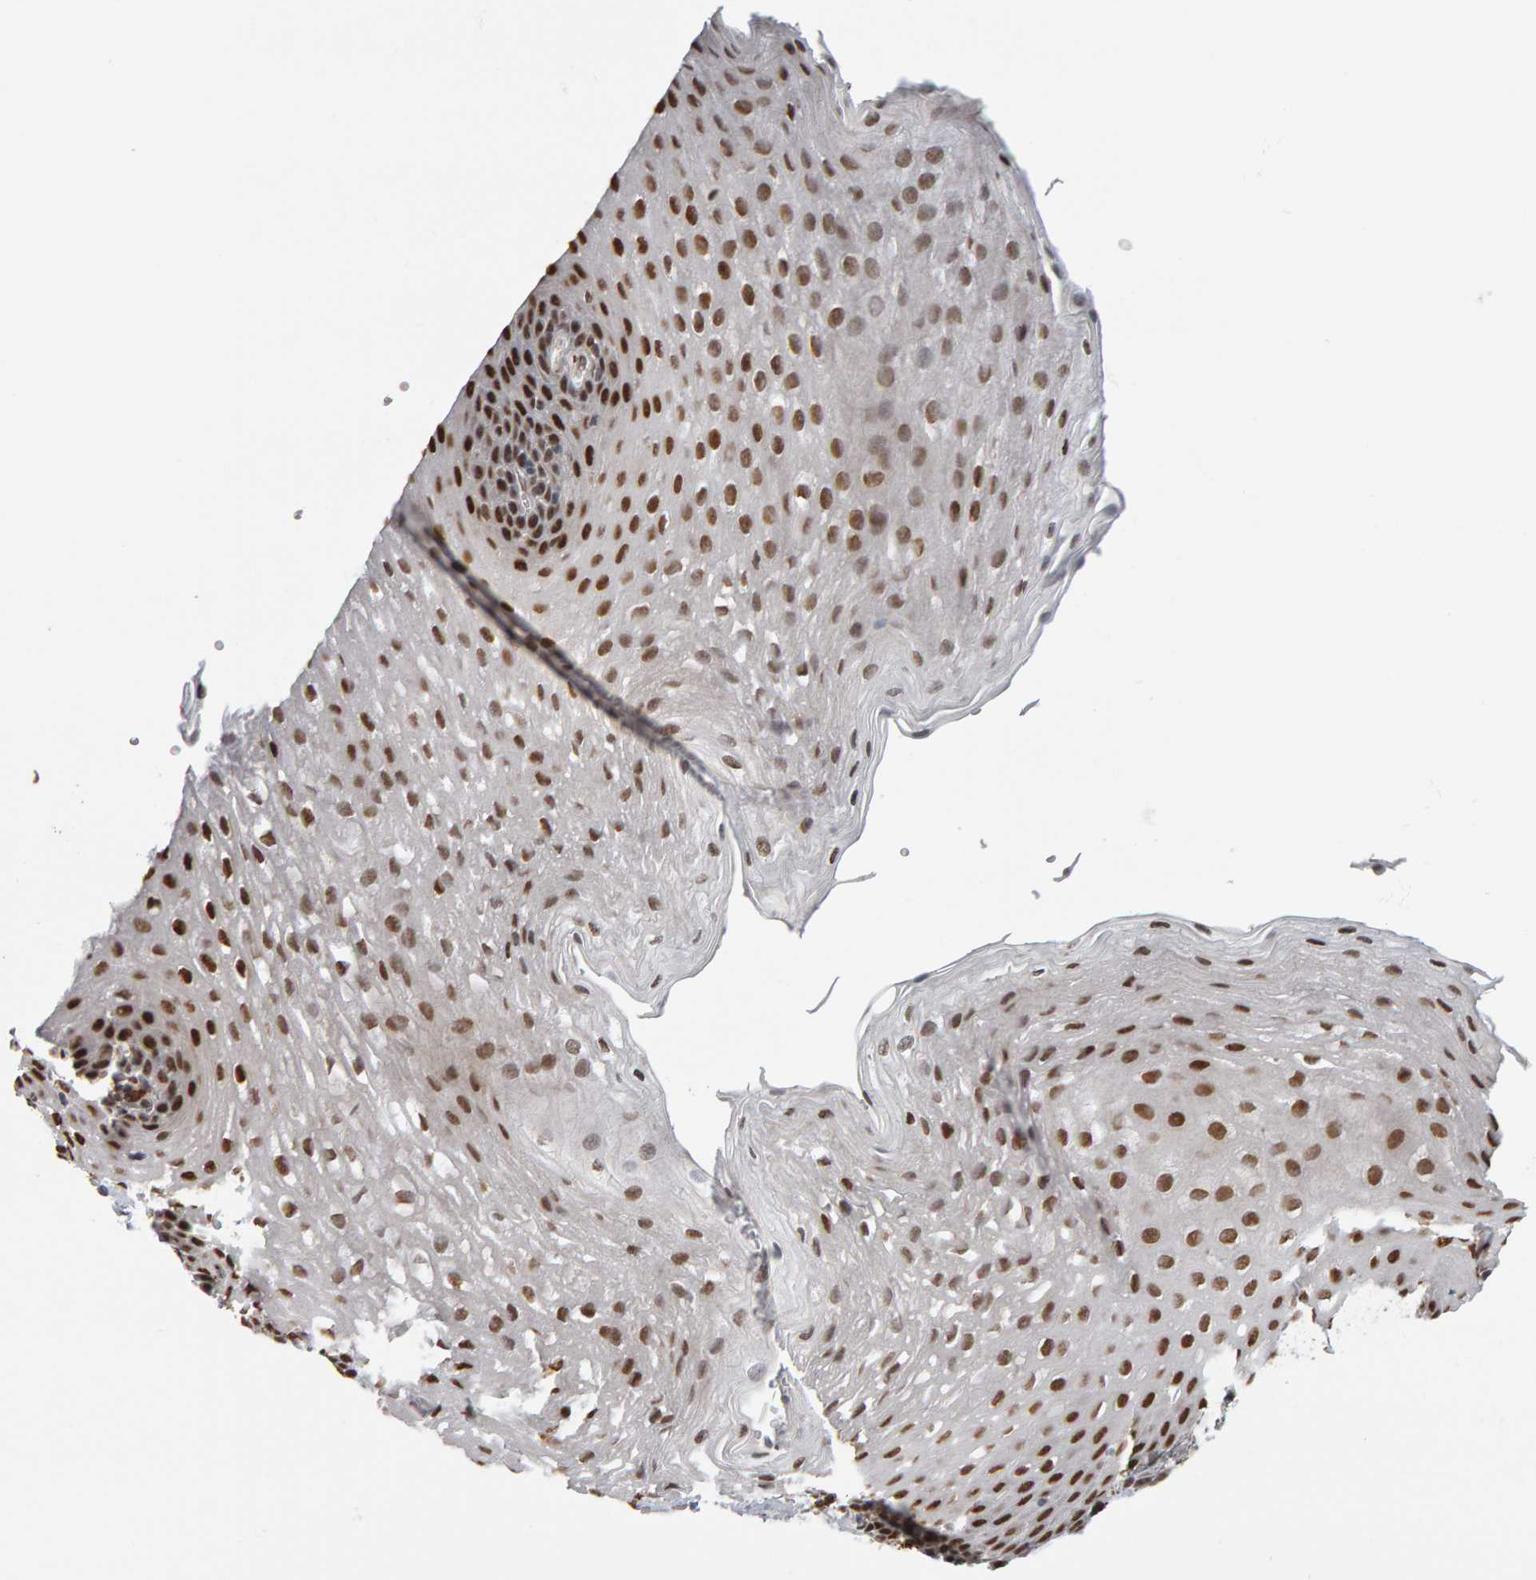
{"staining": {"intensity": "strong", "quantity": ">75%", "location": "nuclear"}, "tissue": "esophagus", "cell_type": "Squamous epithelial cells", "image_type": "normal", "snomed": [{"axis": "morphology", "description": "Normal tissue, NOS"}, {"axis": "topography", "description": "Esophagus"}], "caption": "Immunohistochemical staining of benign esophagus reveals high levels of strong nuclear staining in about >75% of squamous epithelial cells.", "gene": "ATF7IP", "patient": {"sex": "female", "age": 66}}